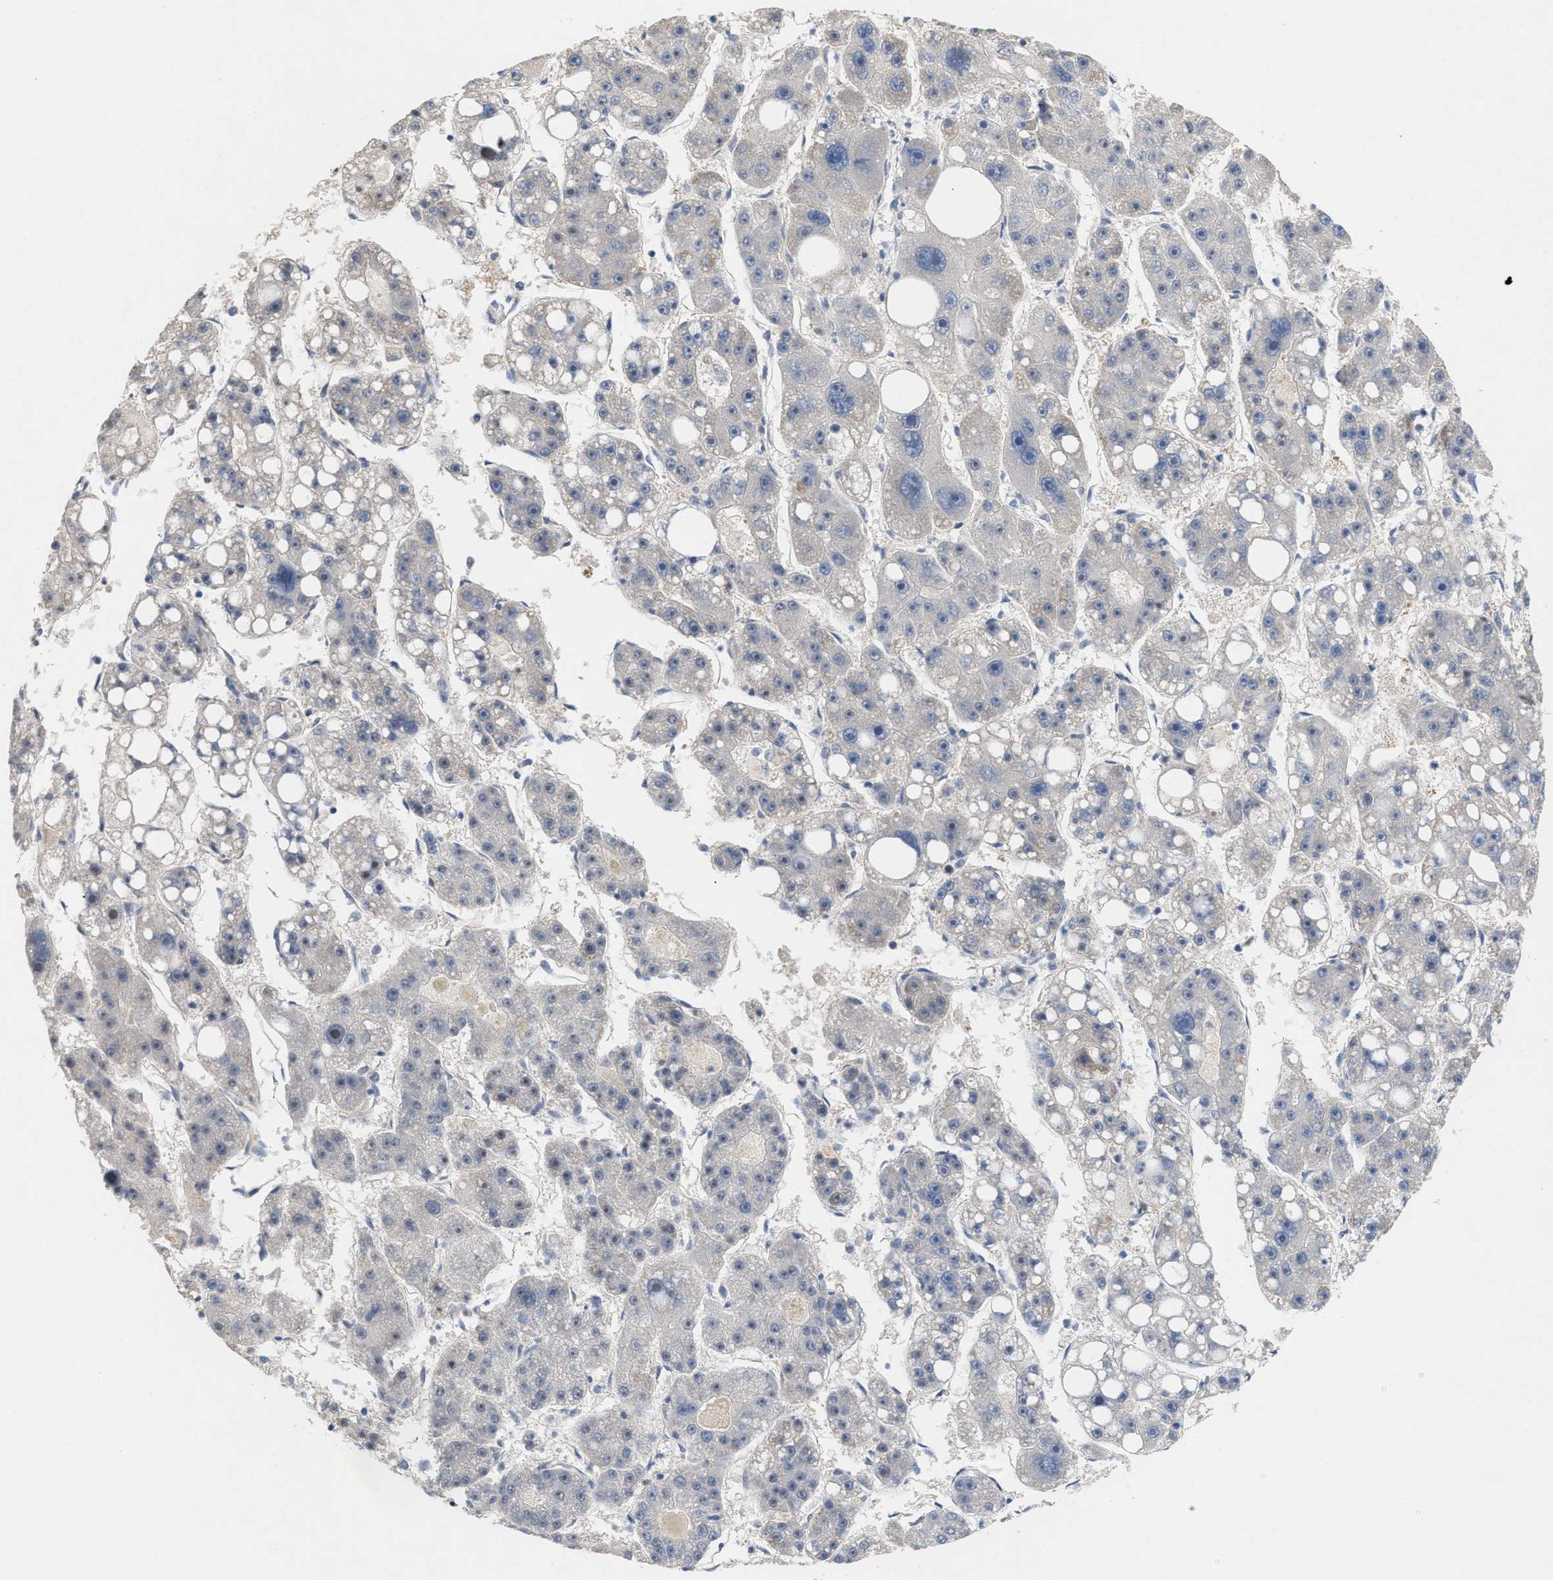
{"staining": {"intensity": "negative", "quantity": "none", "location": "none"}, "tissue": "liver cancer", "cell_type": "Tumor cells", "image_type": "cancer", "snomed": [{"axis": "morphology", "description": "Carcinoma, Hepatocellular, NOS"}, {"axis": "topography", "description": "Liver"}], "caption": "The photomicrograph exhibits no staining of tumor cells in hepatocellular carcinoma (liver).", "gene": "UBAP2", "patient": {"sex": "female", "age": 61}}